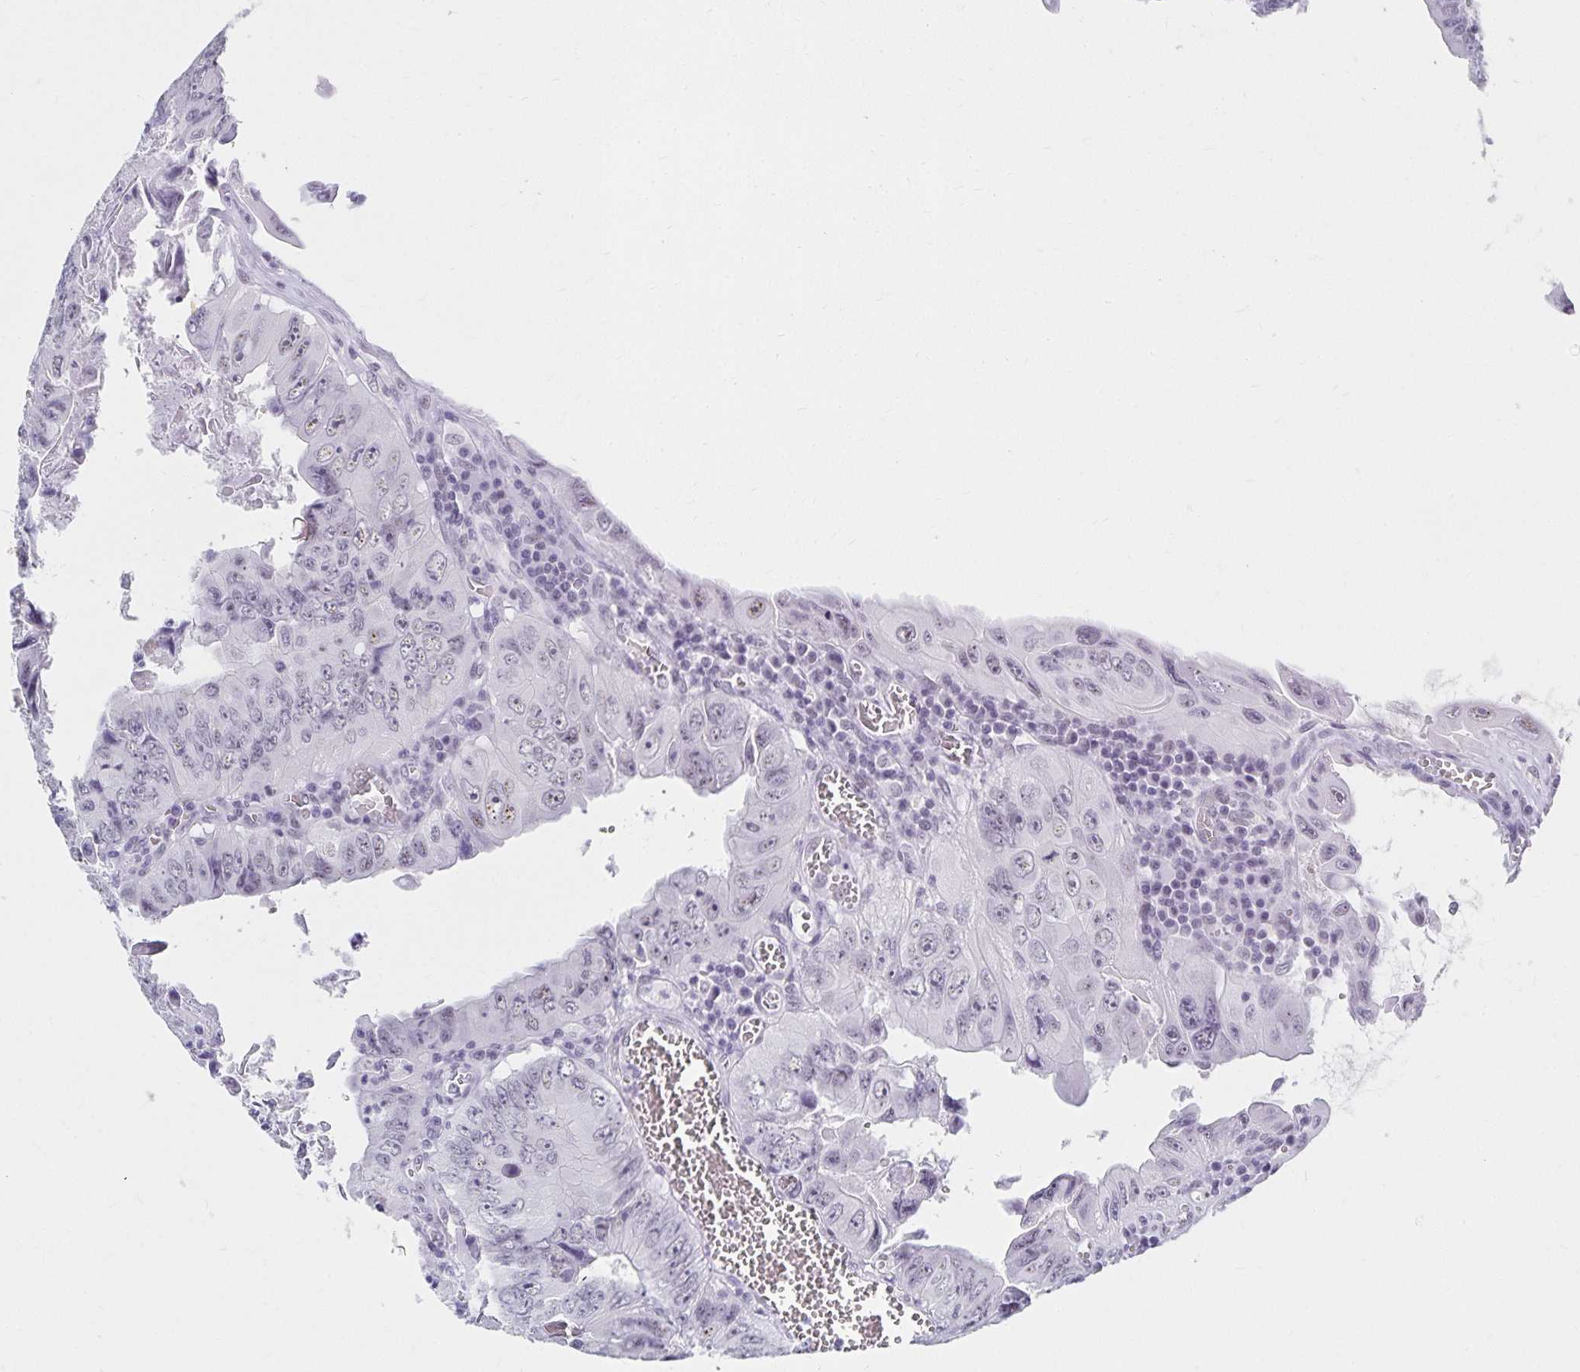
{"staining": {"intensity": "weak", "quantity": "<25%", "location": "nuclear"}, "tissue": "colorectal cancer", "cell_type": "Tumor cells", "image_type": "cancer", "snomed": [{"axis": "morphology", "description": "Adenocarcinoma, NOS"}, {"axis": "topography", "description": "Colon"}], "caption": "A high-resolution histopathology image shows immunohistochemistry (IHC) staining of adenocarcinoma (colorectal), which shows no significant expression in tumor cells.", "gene": "C20orf85", "patient": {"sex": "female", "age": 84}}